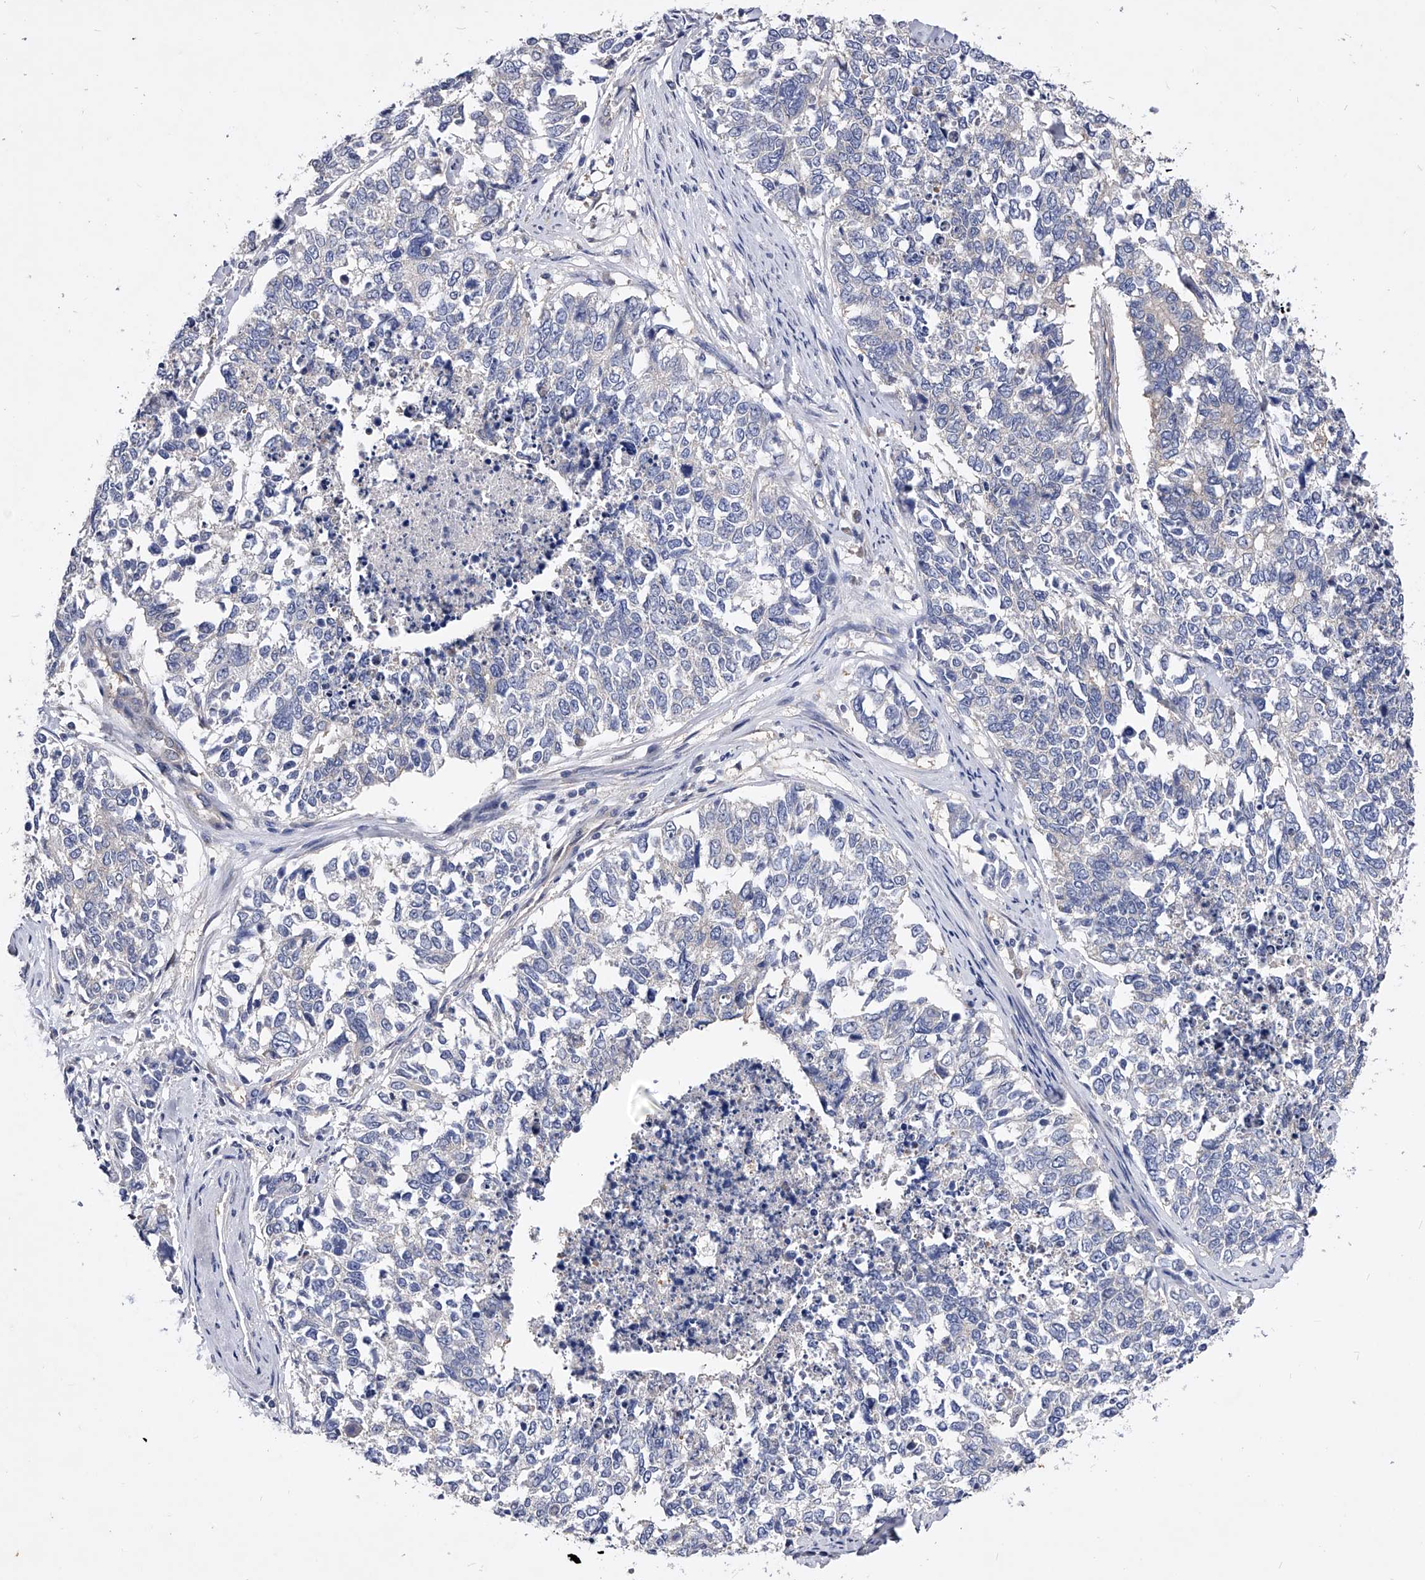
{"staining": {"intensity": "negative", "quantity": "none", "location": "none"}, "tissue": "cervical cancer", "cell_type": "Tumor cells", "image_type": "cancer", "snomed": [{"axis": "morphology", "description": "Squamous cell carcinoma, NOS"}, {"axis": "topography", "description": "Cervix"}], "caption": "A high-resolution image shows IHC staining of cervical cancer, which shows no significant positivity in tumor cells. Brightfield microscopy of immunohistochemistry stained with DAB (brown) and hematoxylin (blue), captured at high magnification.", "gene": "PPP5C", "patient": {"sex": "female", "age": 63}}